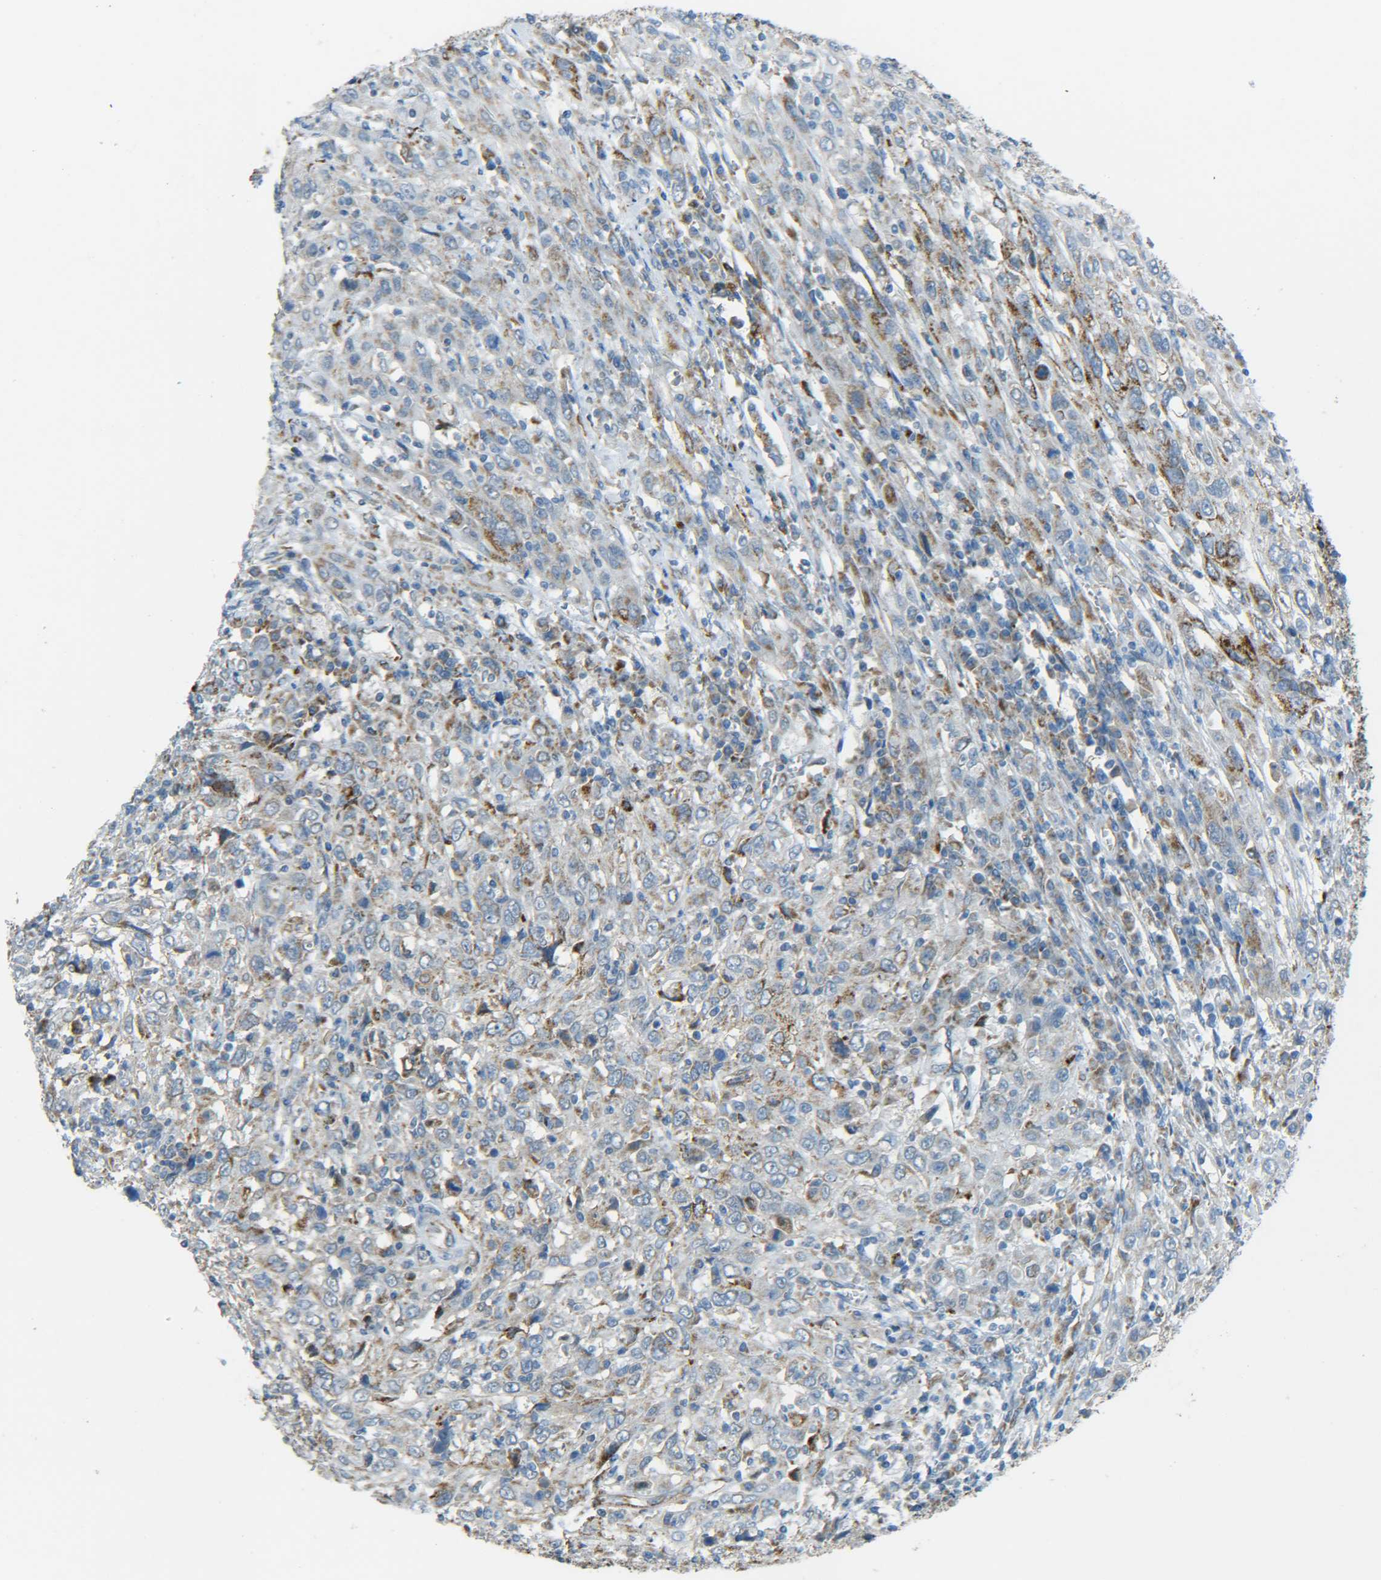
{"staining": {"intensity": "moderate", "quantity": ">75%", "location": "cytoplasmic/membranous"}, "tissue": "cervical cancer", "cell_type": "Tumor cells", "image_type": "cancer", "snomed": [{"axis": "morphology", "description": "Squamous cell carcinoma, NOS"}, {"axis": "topography", "description": "Cervix"}], "caption": "The micrograph demonstrates a brown stain indicating the presence of a protein in the cytoplasmic/membranous of tumor cells in cervical cancer (squamous cell carcinoma).", "gene": "CYB5R1", "patient": {"sex": "female", "age": 46}}